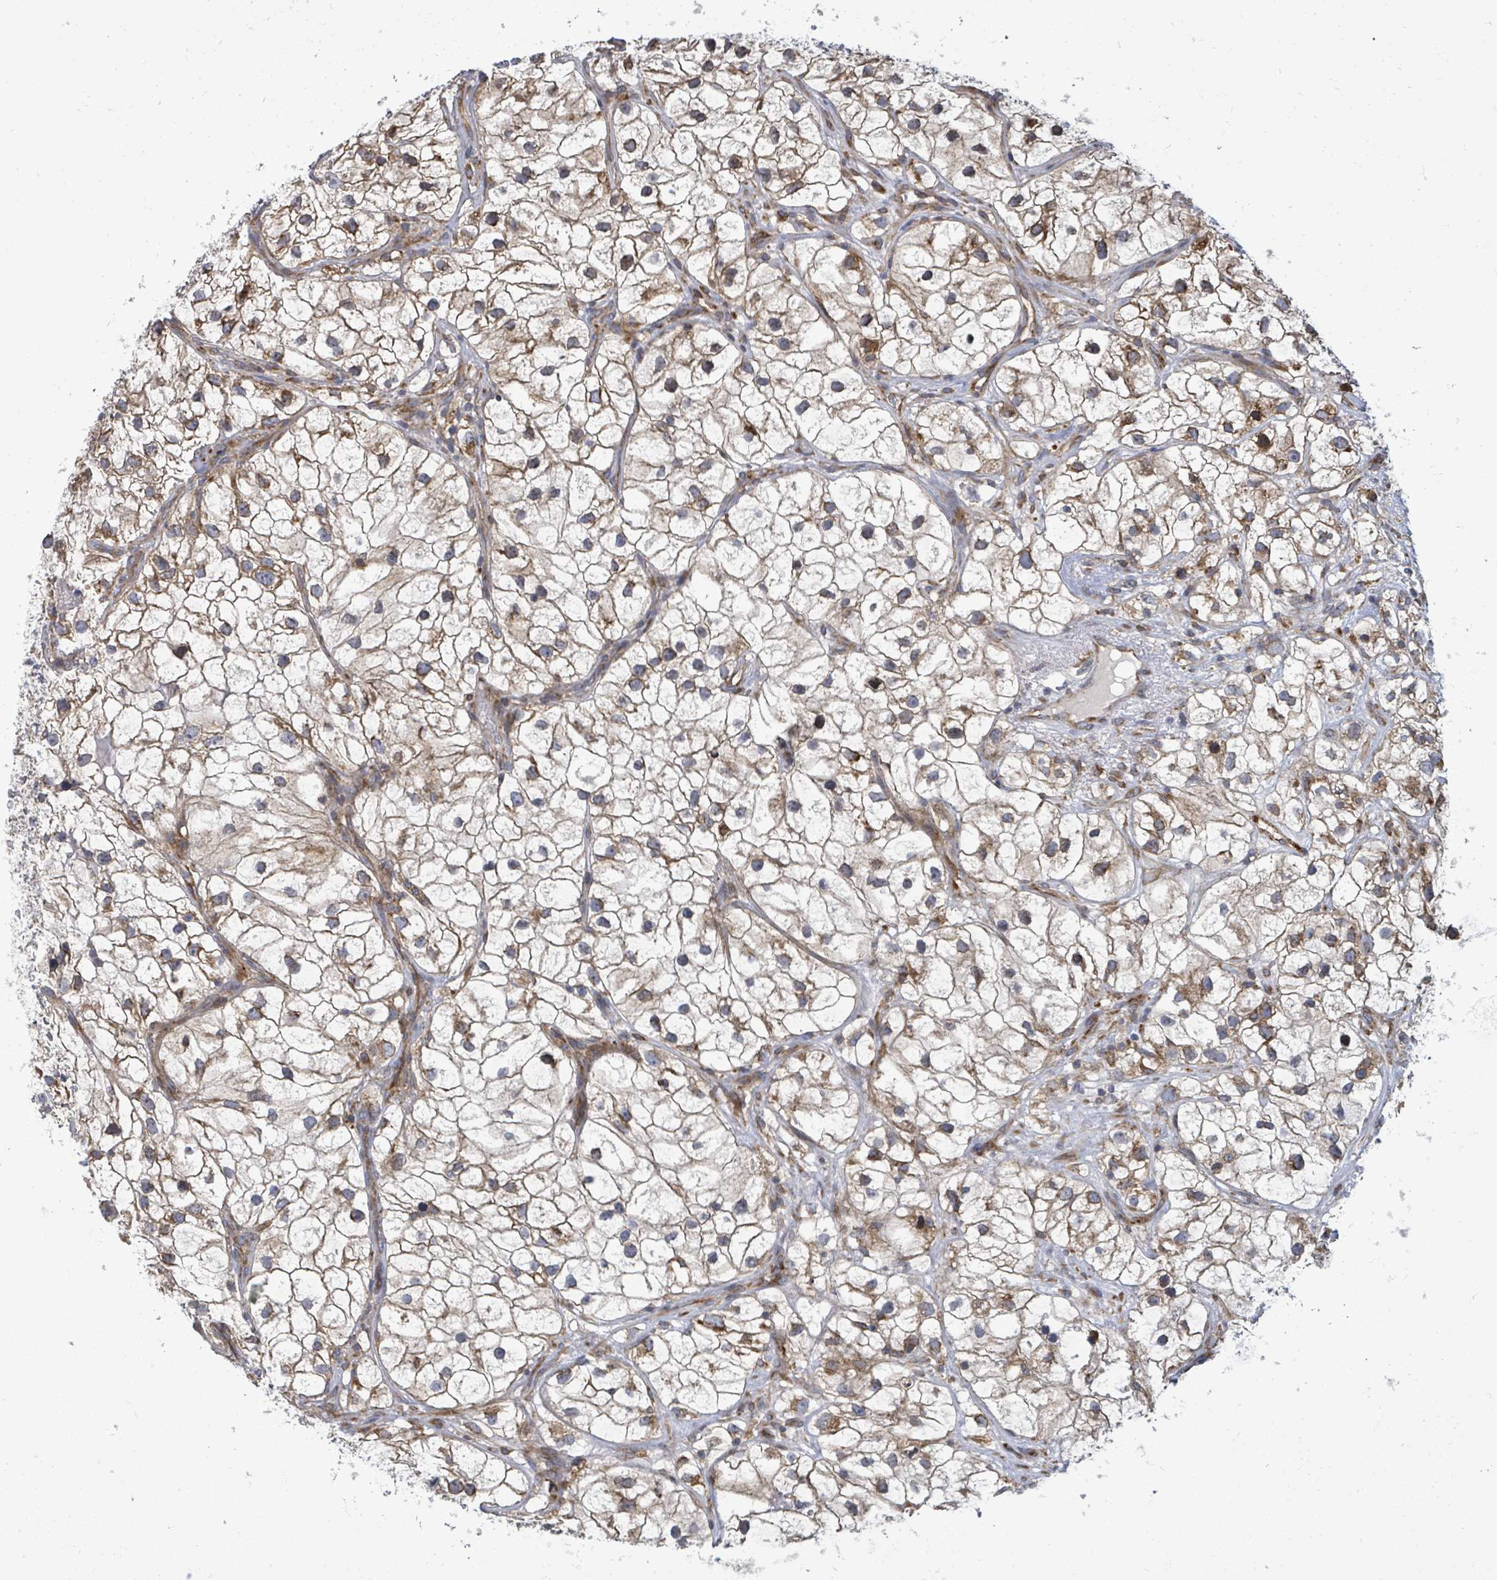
{"staining": {"intensity": "moderate", "quantity": "<25%", "location": "cytoplasmic/membranous"}, "tissue": "renal cancer", "cell_type": "Tumor cells", "image_type": "cancer", "snomed": [{"axis": "morphology", "description": "Adenocarcinoma, NOS"}, {"axis": "topography", "description": "Kidney"}], "caption": "High-magnification brightfield microscopy of renal cancer stained with DAB (brown) and counterstained with hematoxylin (blue). tumor cells exhibit moderate cytoplasmic/membranous positivity is seen in about<25% of cells. (IHC, brightfield microscopy, high magnification).", "gene": "NOMO1", "patient": {"sex": "male", "age": 59}}